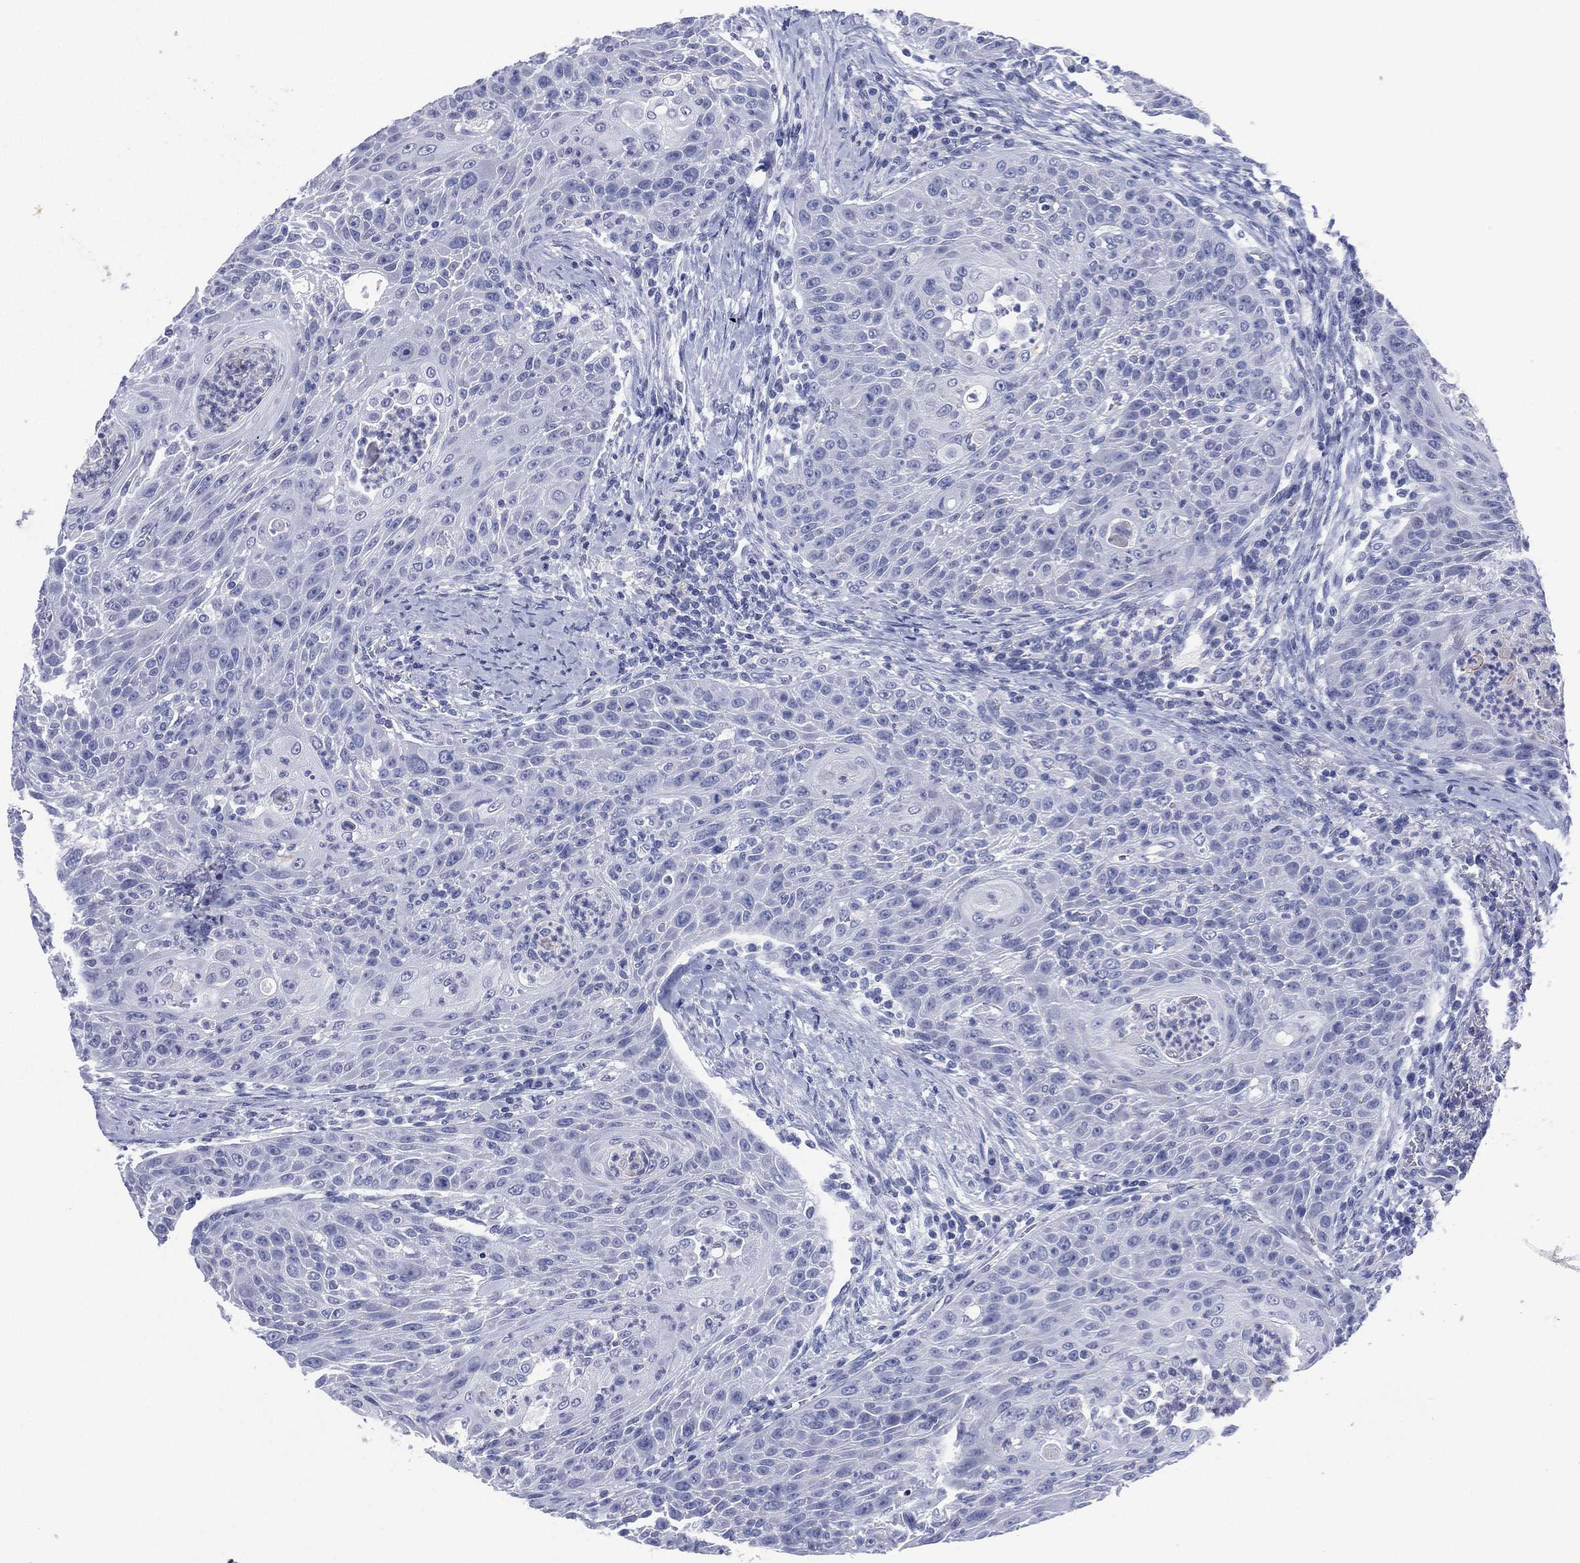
{"staining": {"intensity": "negative", "quantity": "none", "location": "none"}, "tissue": "head and neck cancer", "cell_type": "Tumor cells", "image_type": "cancer", "snomed": [{"axis": "morphology", "description": "Squamous cell carcinoma, NOS"}, {"axis": "topography", "description": "Head-Neck"}], "caption": "High magnification brightfield microscopy of head and neck cancer stained with DAB (3,3'-diaminobenzidine) (brown) and counterstained with hematoxylin (blue): tumor cells show no significant expression.", "gene": "TMEM247", "patient": {"sex": "male", "age": 69}}